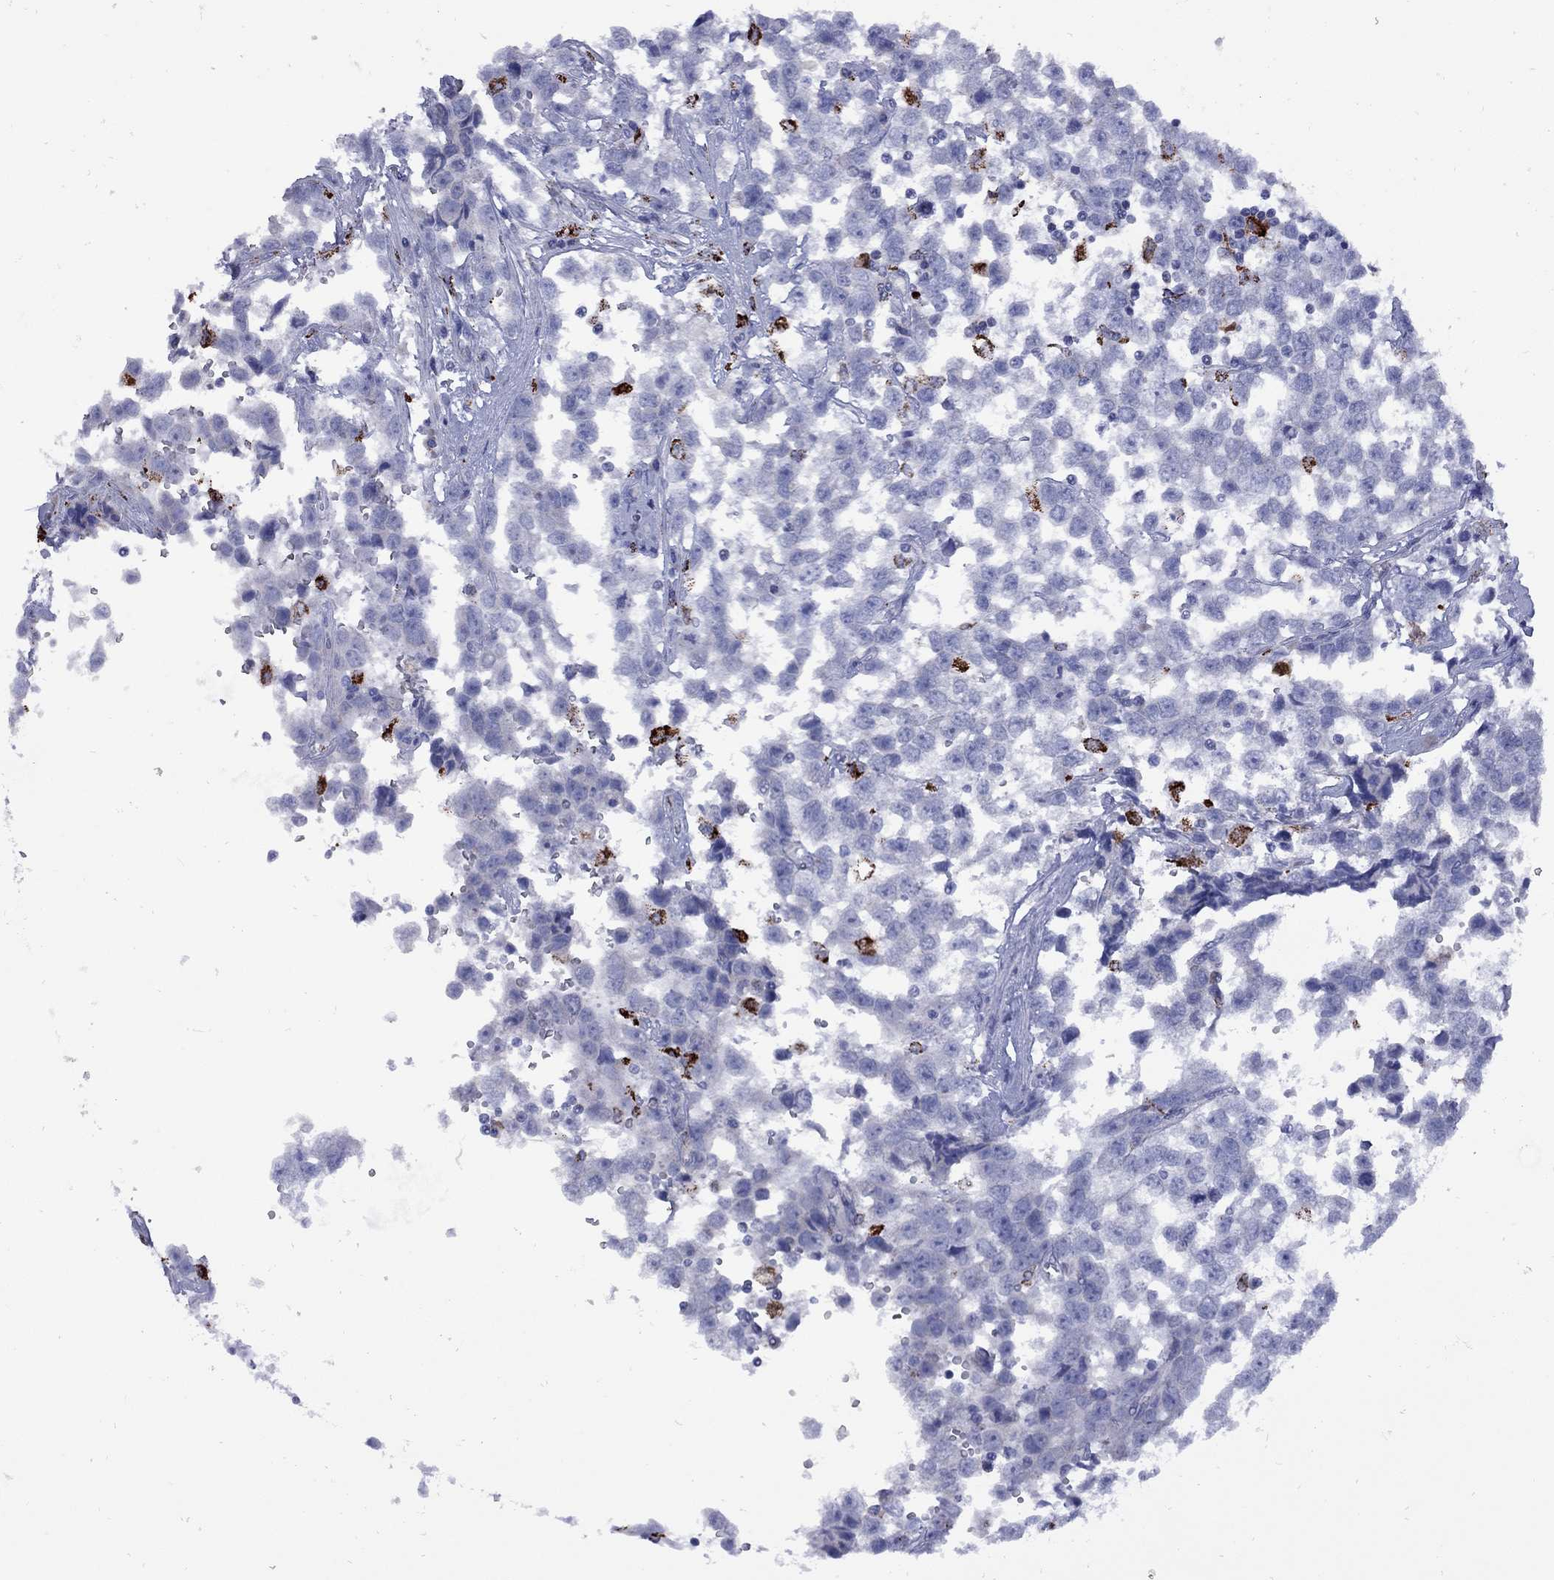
{"staining": {"intensity": "negative", "quantity": "none", "location": "none"}, "tissue": "testis cancer", "cell_type": "Tumor cells", "image_type": "cancer", "snomed": [{"axis": "morphology", "description": "Seminoma, NOS"}, {"axis": "topography", "description": "Testis"}], "caption": "An image of human testis cancer (seminoma) is negative for staining in tumor cells.", "gene": "SESTD1", "patient": {"sex": "male", "age": 34}}